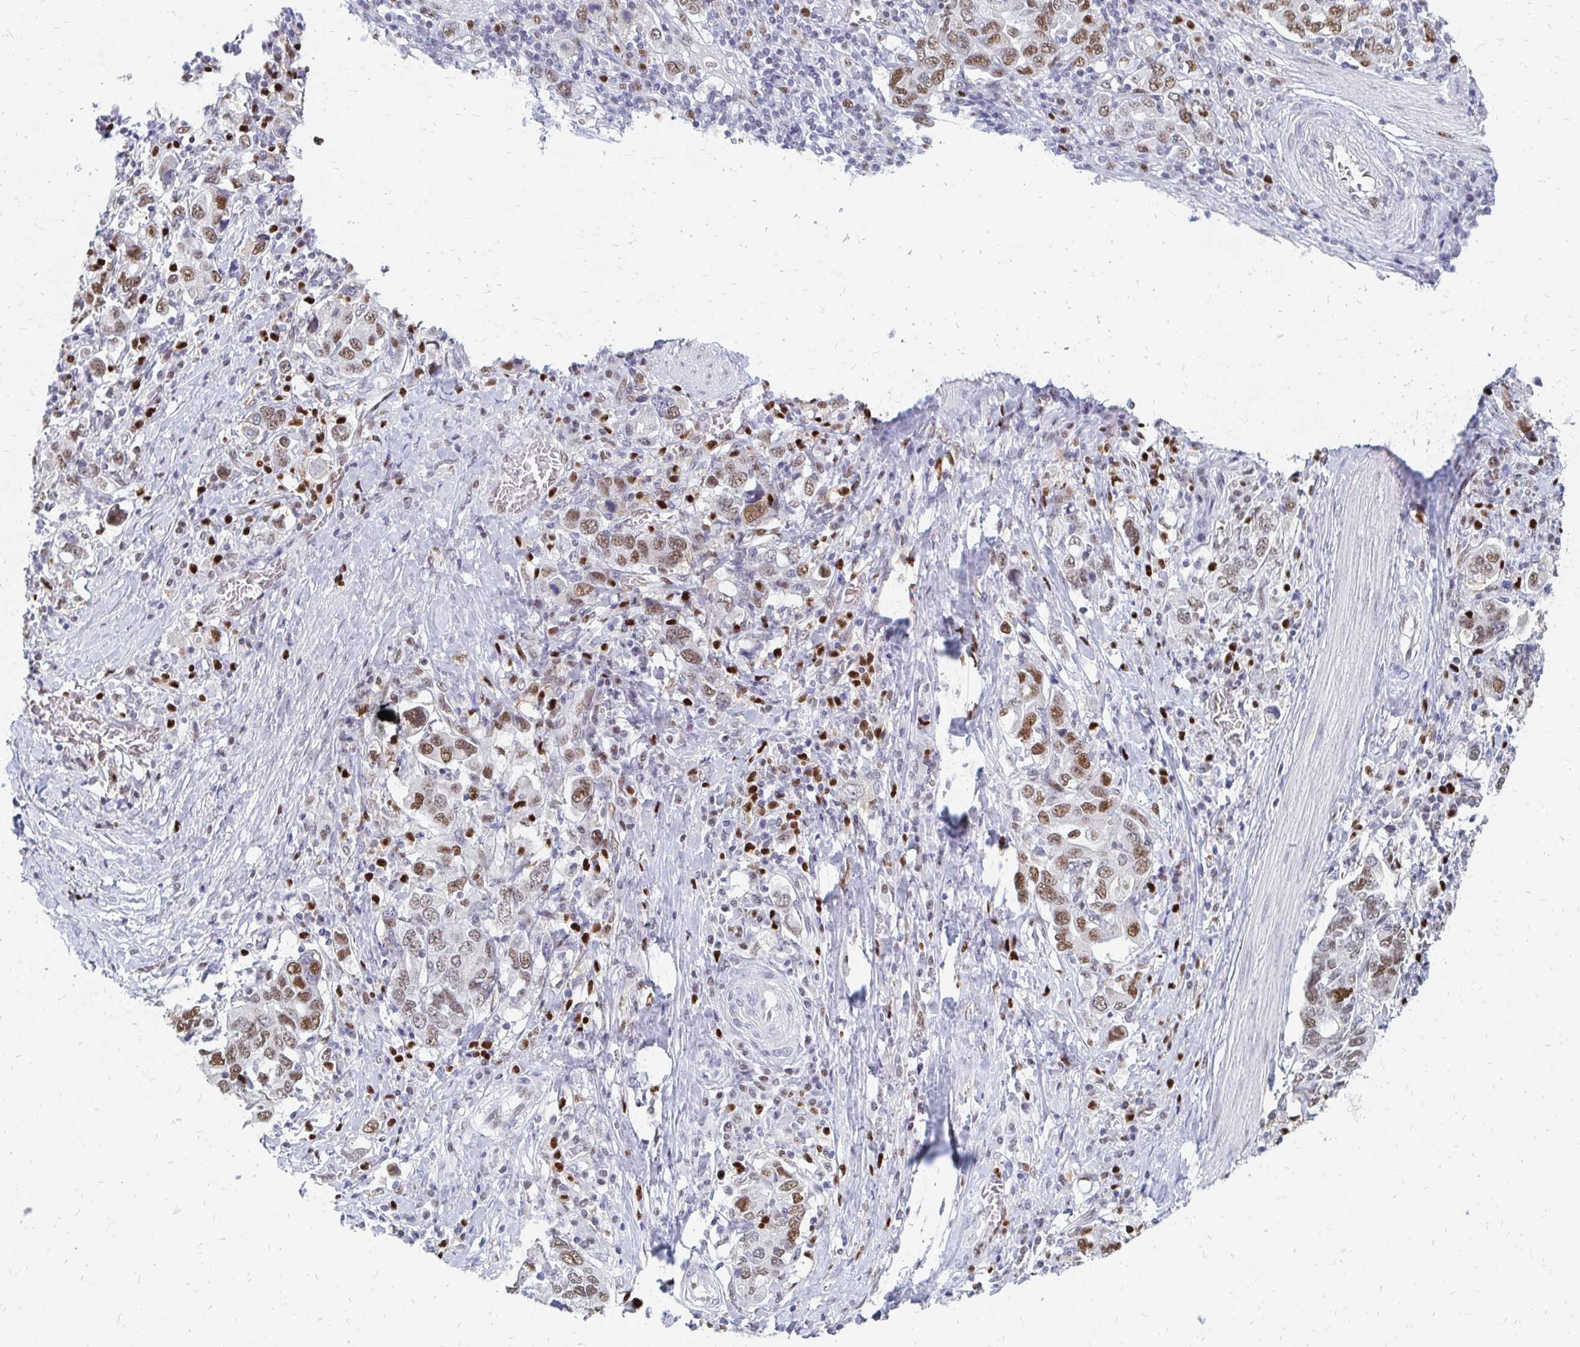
{"staining": {"intensity": "moderate", "quantity": ">75%", "location": "nuclear"}, "tissue": "stomach cancer", "cell_type": "Tumor cells", "image_type": "cancer", "snomed": [{"axis": "morphology", "description": "Adenocarcinoma, NOS"}, {"axis": "topography", "description": "Stomach, upper"}, {"axis": "topography", "description": "Stomach"}], "caption": "Immunohistochemistry (IHC) staining of stomach cancer, which shows medium levels of moderate nuclear expression in about >75% of tumor cells indicating moderate nuclear protein positivity. The staining was performed using DAB (3,3'-diaminobenzidine) (brown) for protein detection and nuclei were counterstained in hematoxylin (blue).", "gene": "PLK3", "patient": {"sex": "male", "age": 62}}